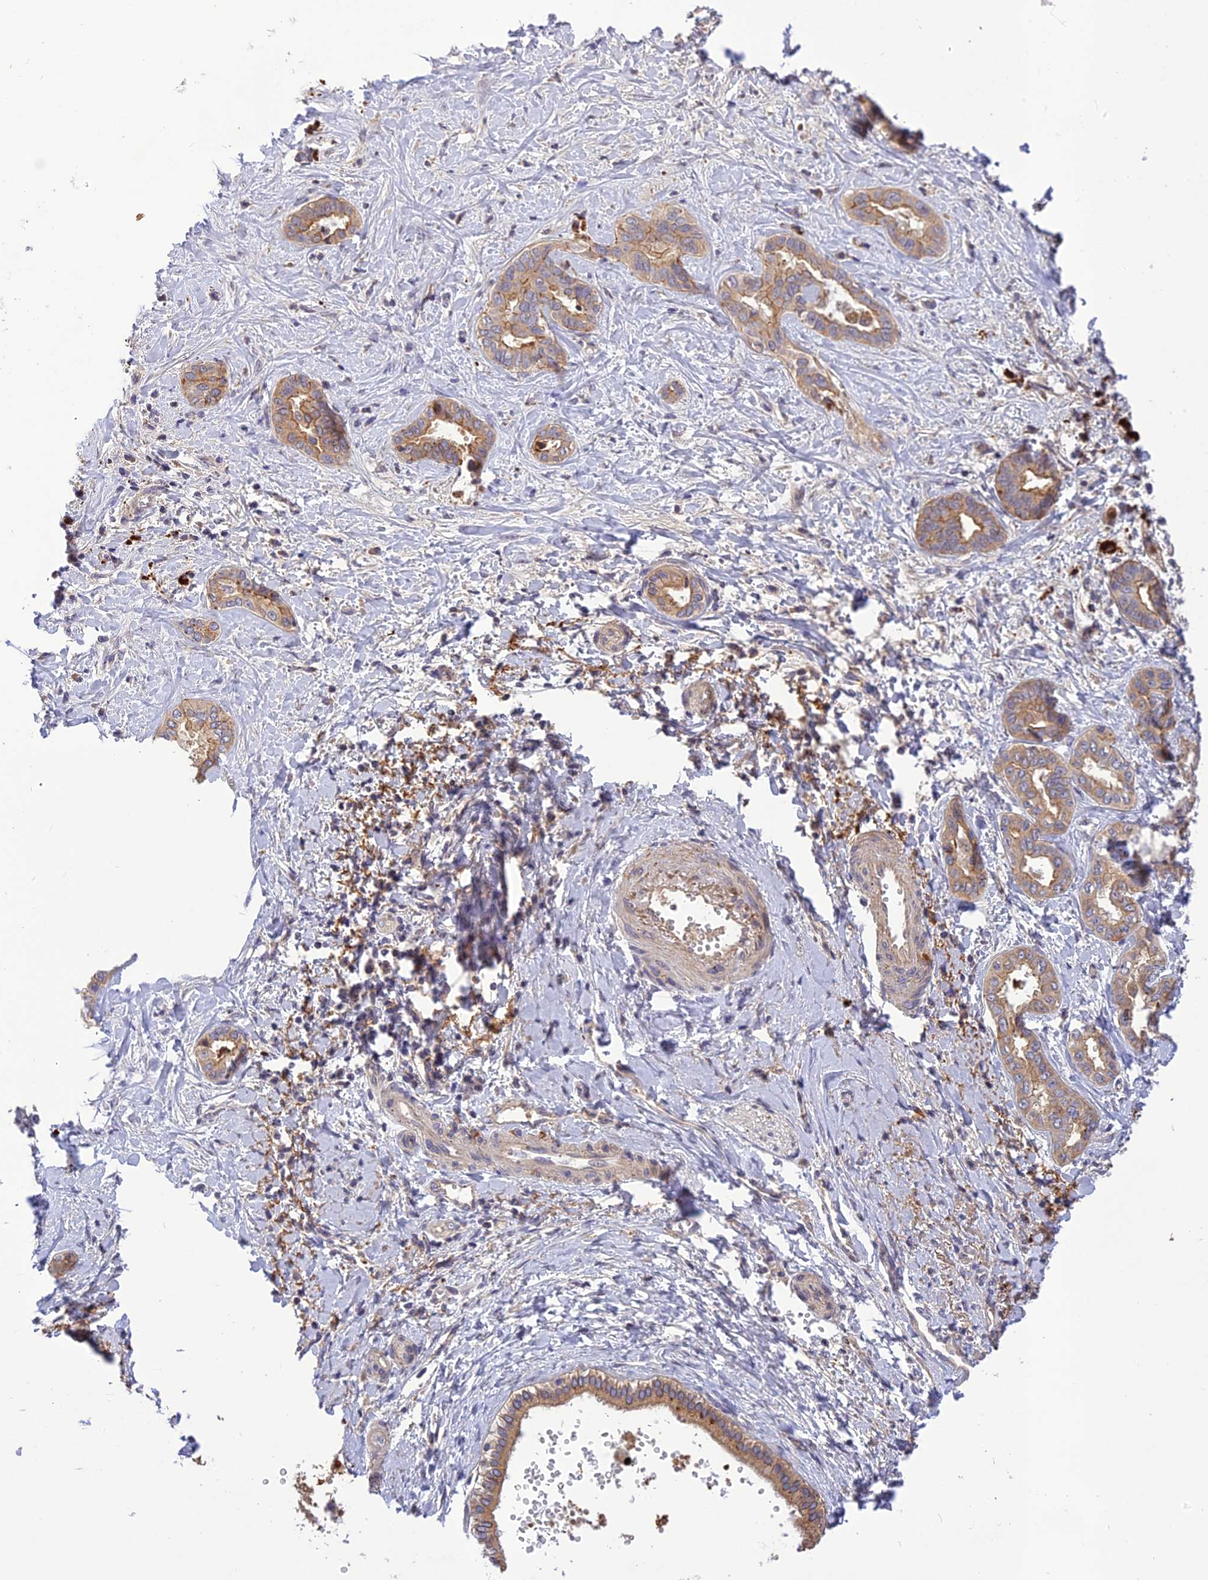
{"staining": {"intensity": "moderate", "quantity": "<25%", "location": "cytoplasmic/membranous"}, "tissue": "liver cancer", "cell_type": "Tumor cells", "image_type": "cancer", "snomed": [{"axis": "morphology", "description": "Cholangiocarcinoma"}, {"axis": "topography", "description": "Liver"}], "caption": "Human liver cholangiocarcinoma stained with a protein marker demonstrates moderate staining in tumor cells.", "gene": "FNIP2", "patient": {"sex": "female", "age": 77}}